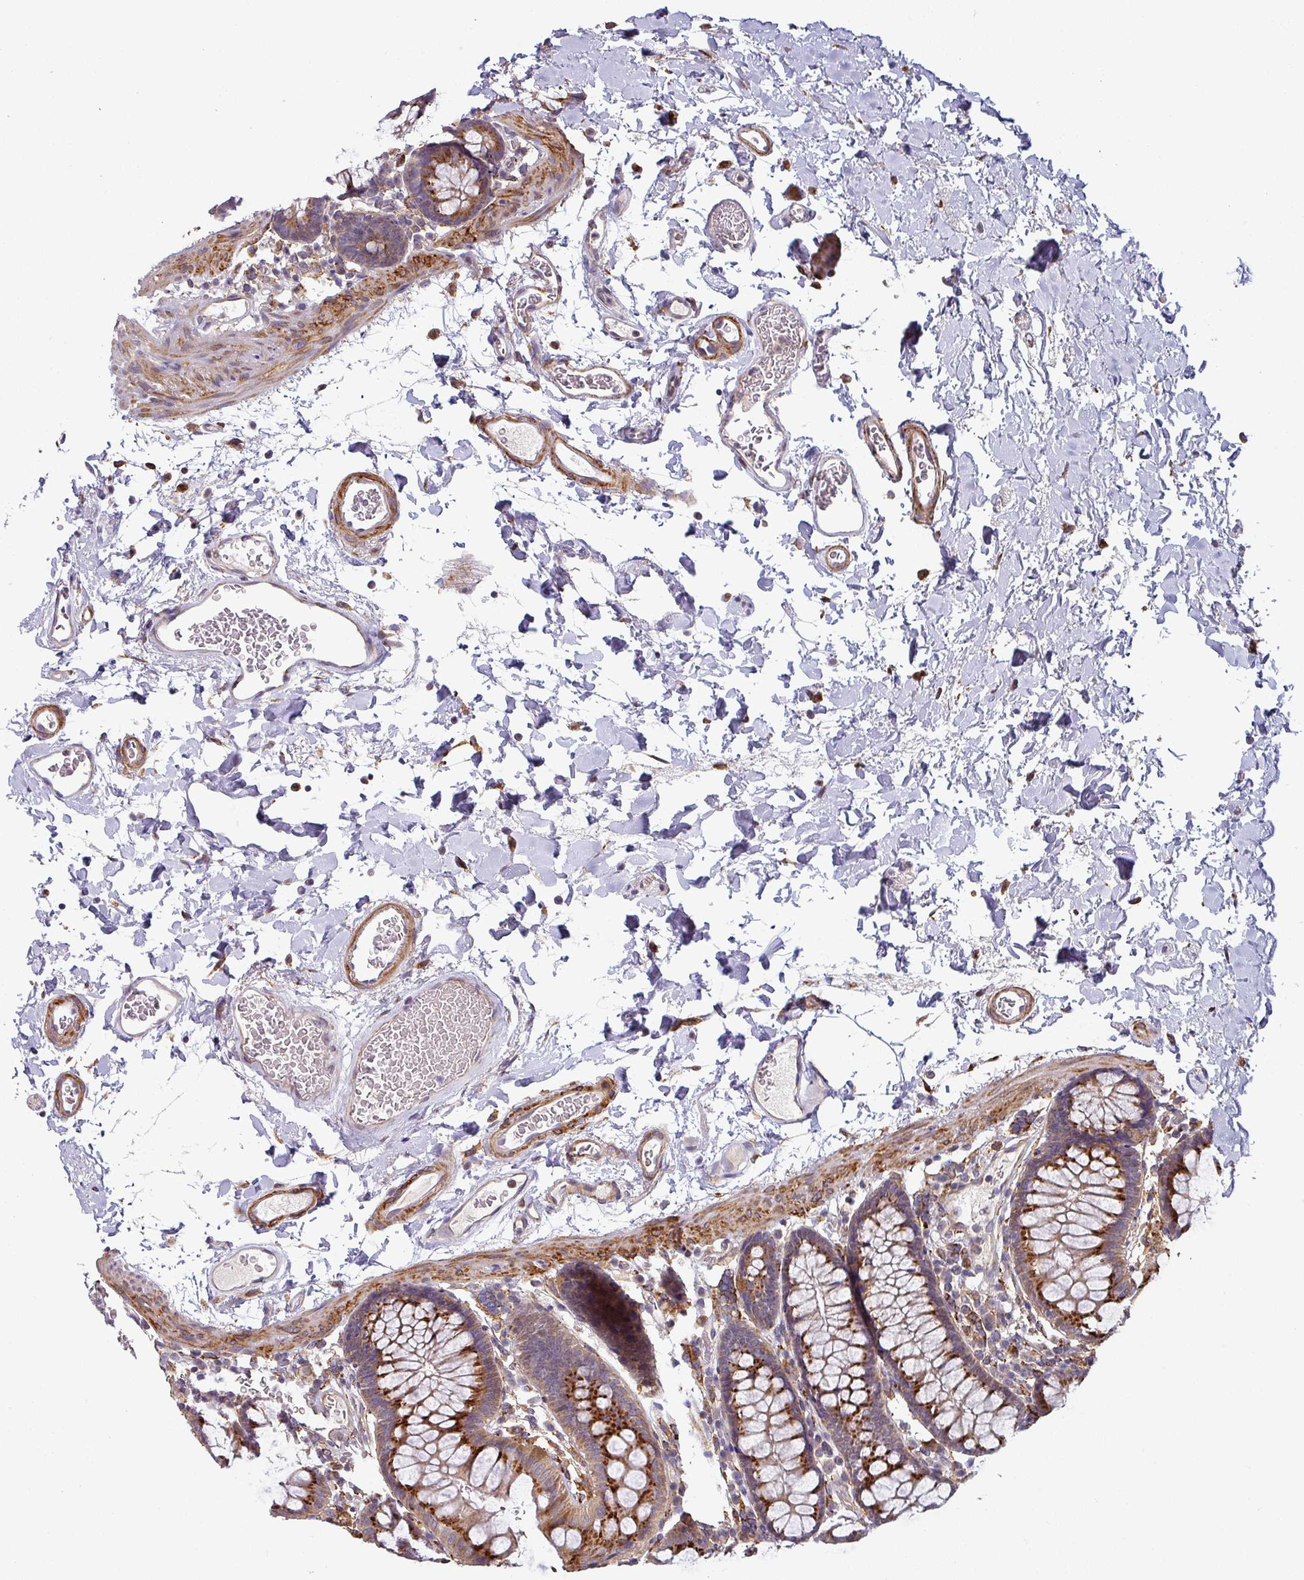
{"staining": {"intensity": "moderate", "quantity": ">75%", "location": "cytoplasmic/membranous"}, "tissue": "colon", "cell_type": "Endothelial cells", "image_type": "normal", "snomed": [{"axis": "morphology", "description": "Normal tissue, NOS"}, {"axis": "topography", "description": "Colon"}], "caption": "High-power microscopy captured an immunohistochemistry histopathology image of benign colon, revealing moderate cytoplasmic/membranous positivity in about >75% of endothelial cells. Using DAB (3,3'-diaminobenzidine) (brown) and hematoxylin (blue) stains, captured at high magnification using brightfield microscopy.", "gene": "ZNF268", "patient": {"sex": "male", "age": 75}}